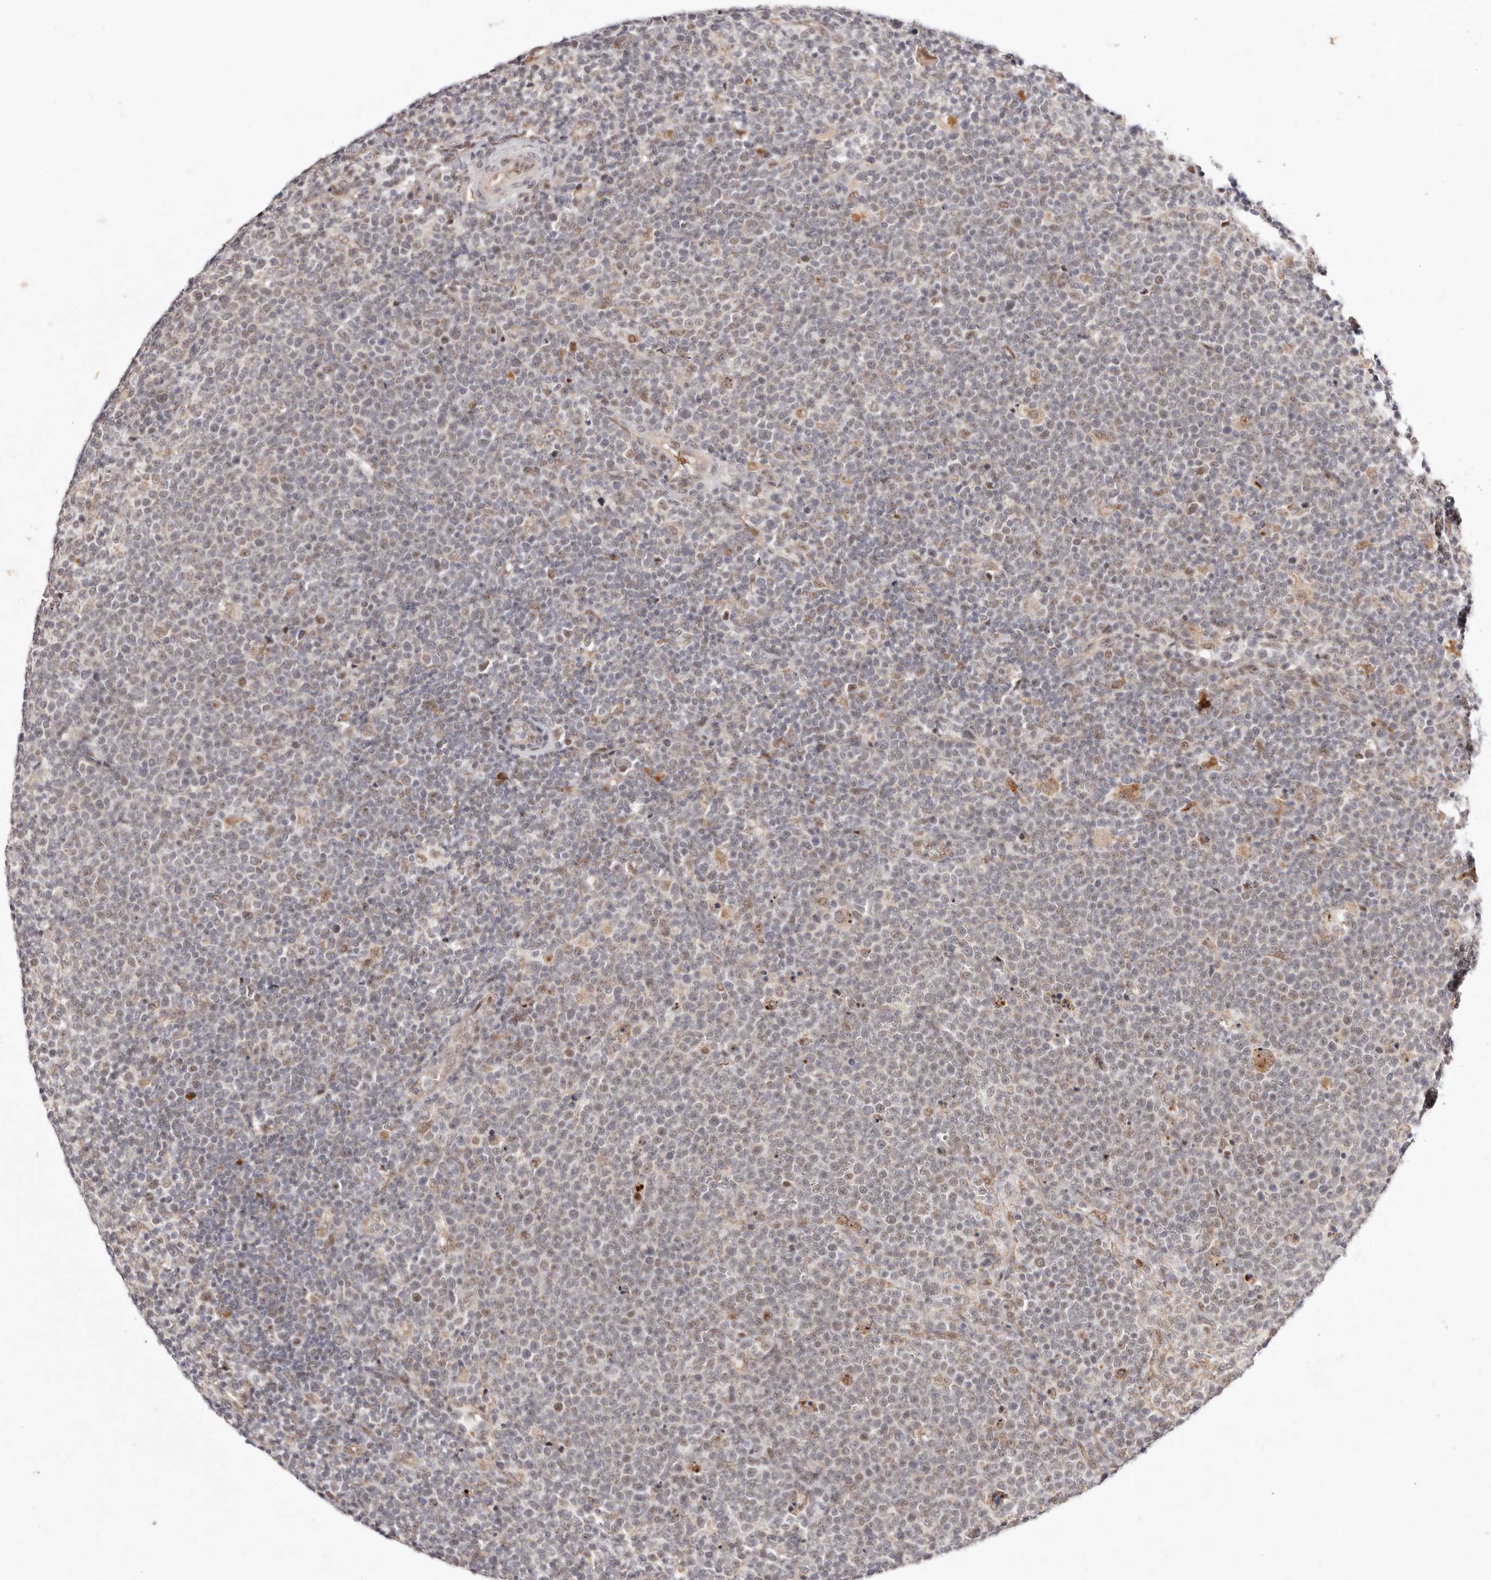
{"staining": {"intensity": "weak", "quantity": "25%-75%", "location": "nuclear"}, "tissue": "lymphoma", "cell_type": "Tumor cells", "image_type": "cancer", "snomed": [{"axis": "morphology", "description": "Malignant lymphoma, non-Hodgkin's type, High grade"}, {"axis": "topography", "description": "Lymph node"}], "caption": "Immunohistochemistry (IHC) of human lymphoma shows low levels of weak nuclear staining in about 25%-75% of tumor cells. The staining was performed using DAB to visualize the protein expression in brown, while the nuclei were stained in blue with hematoxylin (Magnification: 20x).", "gene": "WRN", "patient": {"sex": "male", "age": 61}}